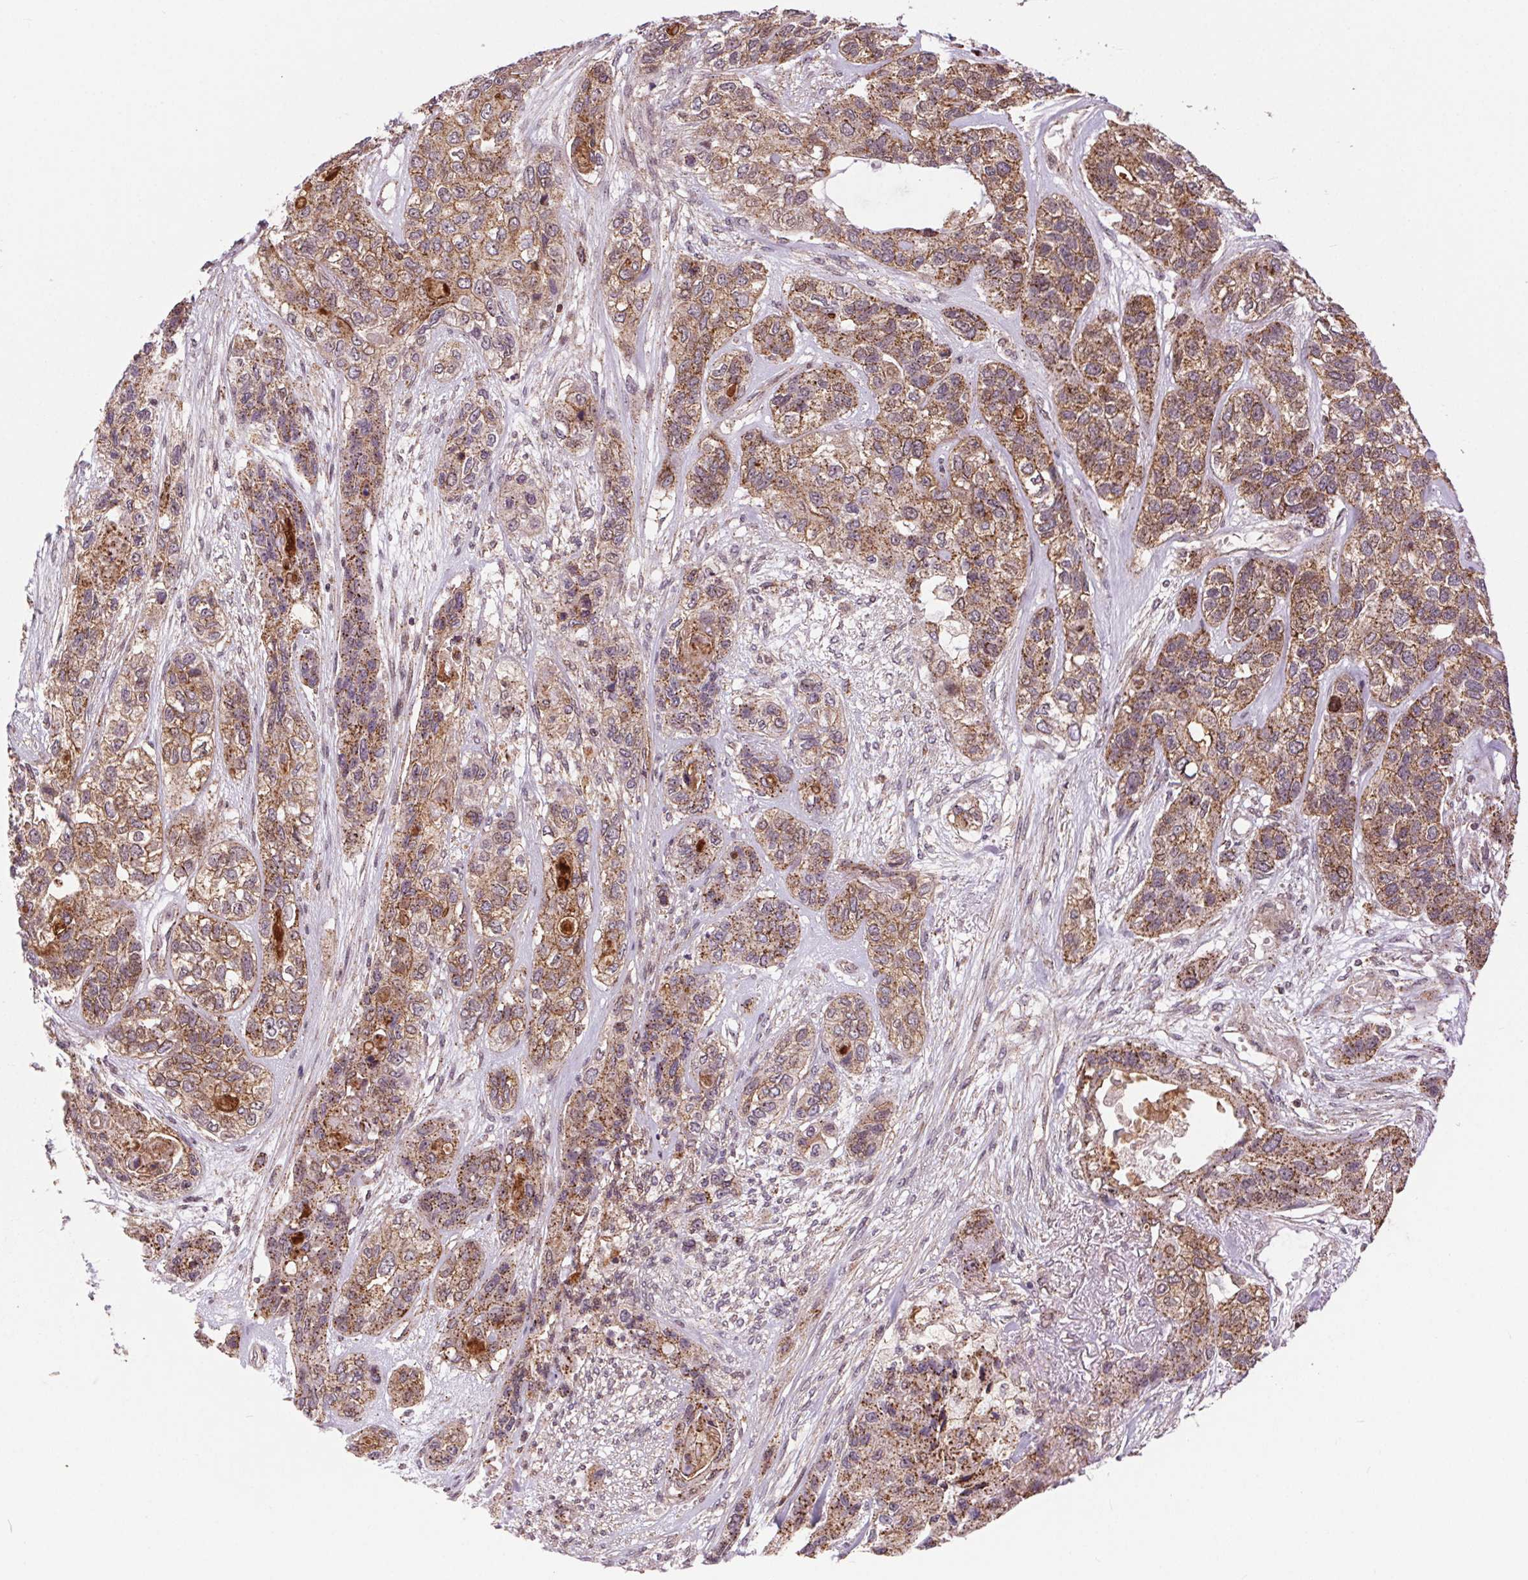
{"staining": {"intensity": "moderate", "quantity": ">75%", "location": "cytoplasmic/membranous"}, "tissue": "lung cancer", "cell_type": "Tumor cells", "image_type": "cancer", "snomed": [{"axis": "morphology", "description": "Squamous cell carcinoma, NOS"}, {"axis": "topography", "description": "Lung"}], "caption": "IHC photomicrograph of neoplastic tissue: human lung cancer stained using IHC demonstrates medium levels of moderate protein expression localized specifically in the cytoplasmic/membranous of tumor cells, appearing as a cytoplasmic/membranous brown color.", "gene": "CHMP4B", "patient": {"sex": "female", "age": 70}}